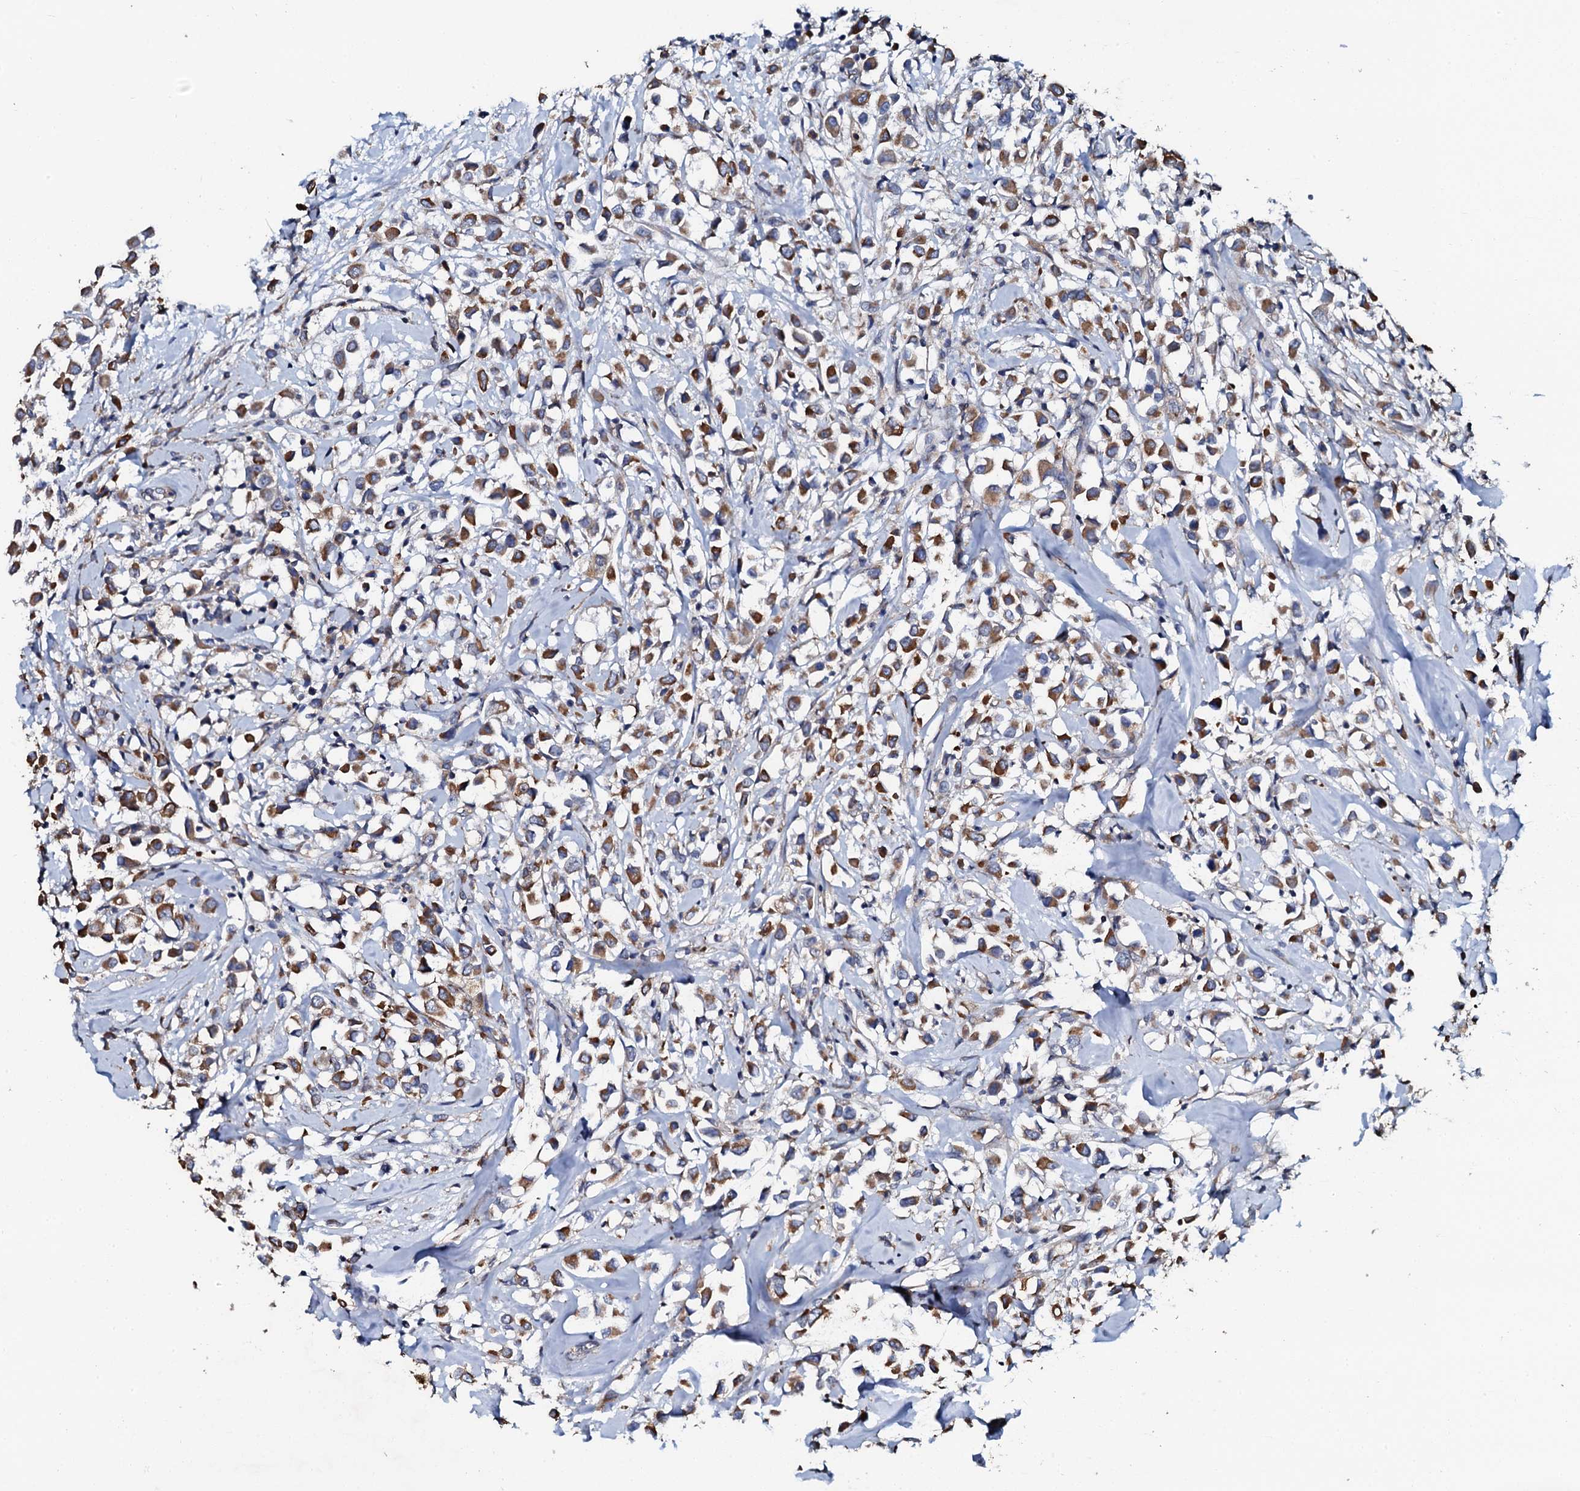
{"staining": {"intensity": "strong", "quantity": "25%-75%", "location": "cytoplasmic/membranous"}, "tissue": "breast cancer", "cell_type": "Tumor cells", "image_type": "cancer", "snomed": [{"axis": "morphology", "description": "Duct carcinoma"}, {"axis": "topography", "description": "Breast"}], "caption": "DAB (3,3'-diaminobenzidine) immunohistochemical staining of human breast cancer (invasive ductal carcinoma) reveals strong cytoplasmic/membranous protein positivity in about 25%-75% of tumor cells. The staining was performed using DAB to visualize the protein expression in brown, while the nuclei were stained in blue with hematoxylin (Magnification: 20x).", "gene": "GLCE", "patient": {"sex": "female", "age": 87}}